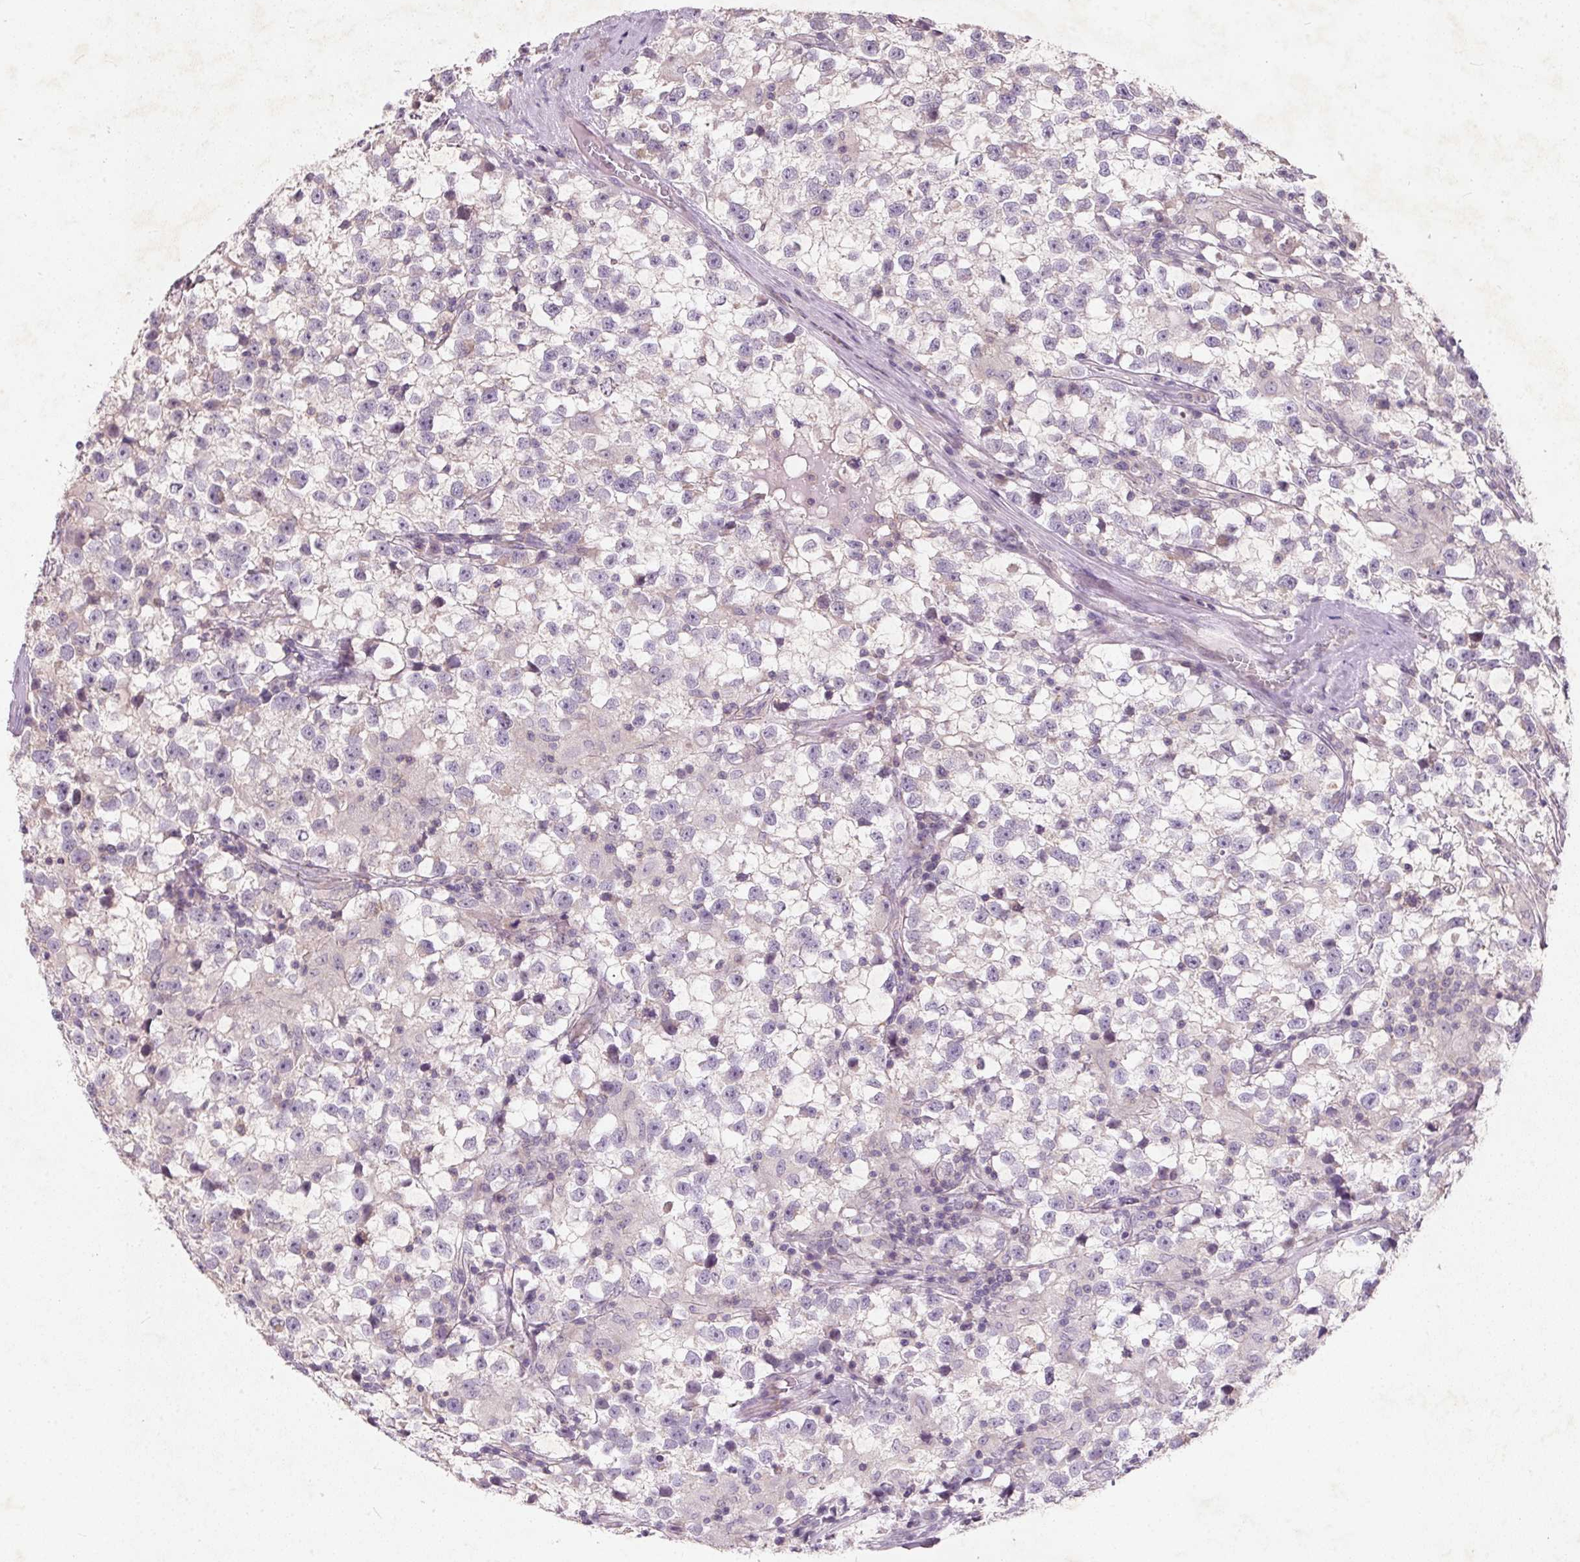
{"staining": {"intensity": "negative", "quantity": "none", "location": "none"}, "tissue": "testis cancer", "cell_type": "Tumor cells", "image_type": "cancer", "snomed": [{"axis": "morphology", "description": "Seminoma, NOS"}, {"axis": "topography", "description": "Testis"}], "caption": "Testis seminoma was stained to show a protein in brown. There is no significant positivity in tumor cells.", "gene": "KCNK15", "patient": {"sex": "male", "age": 31}}